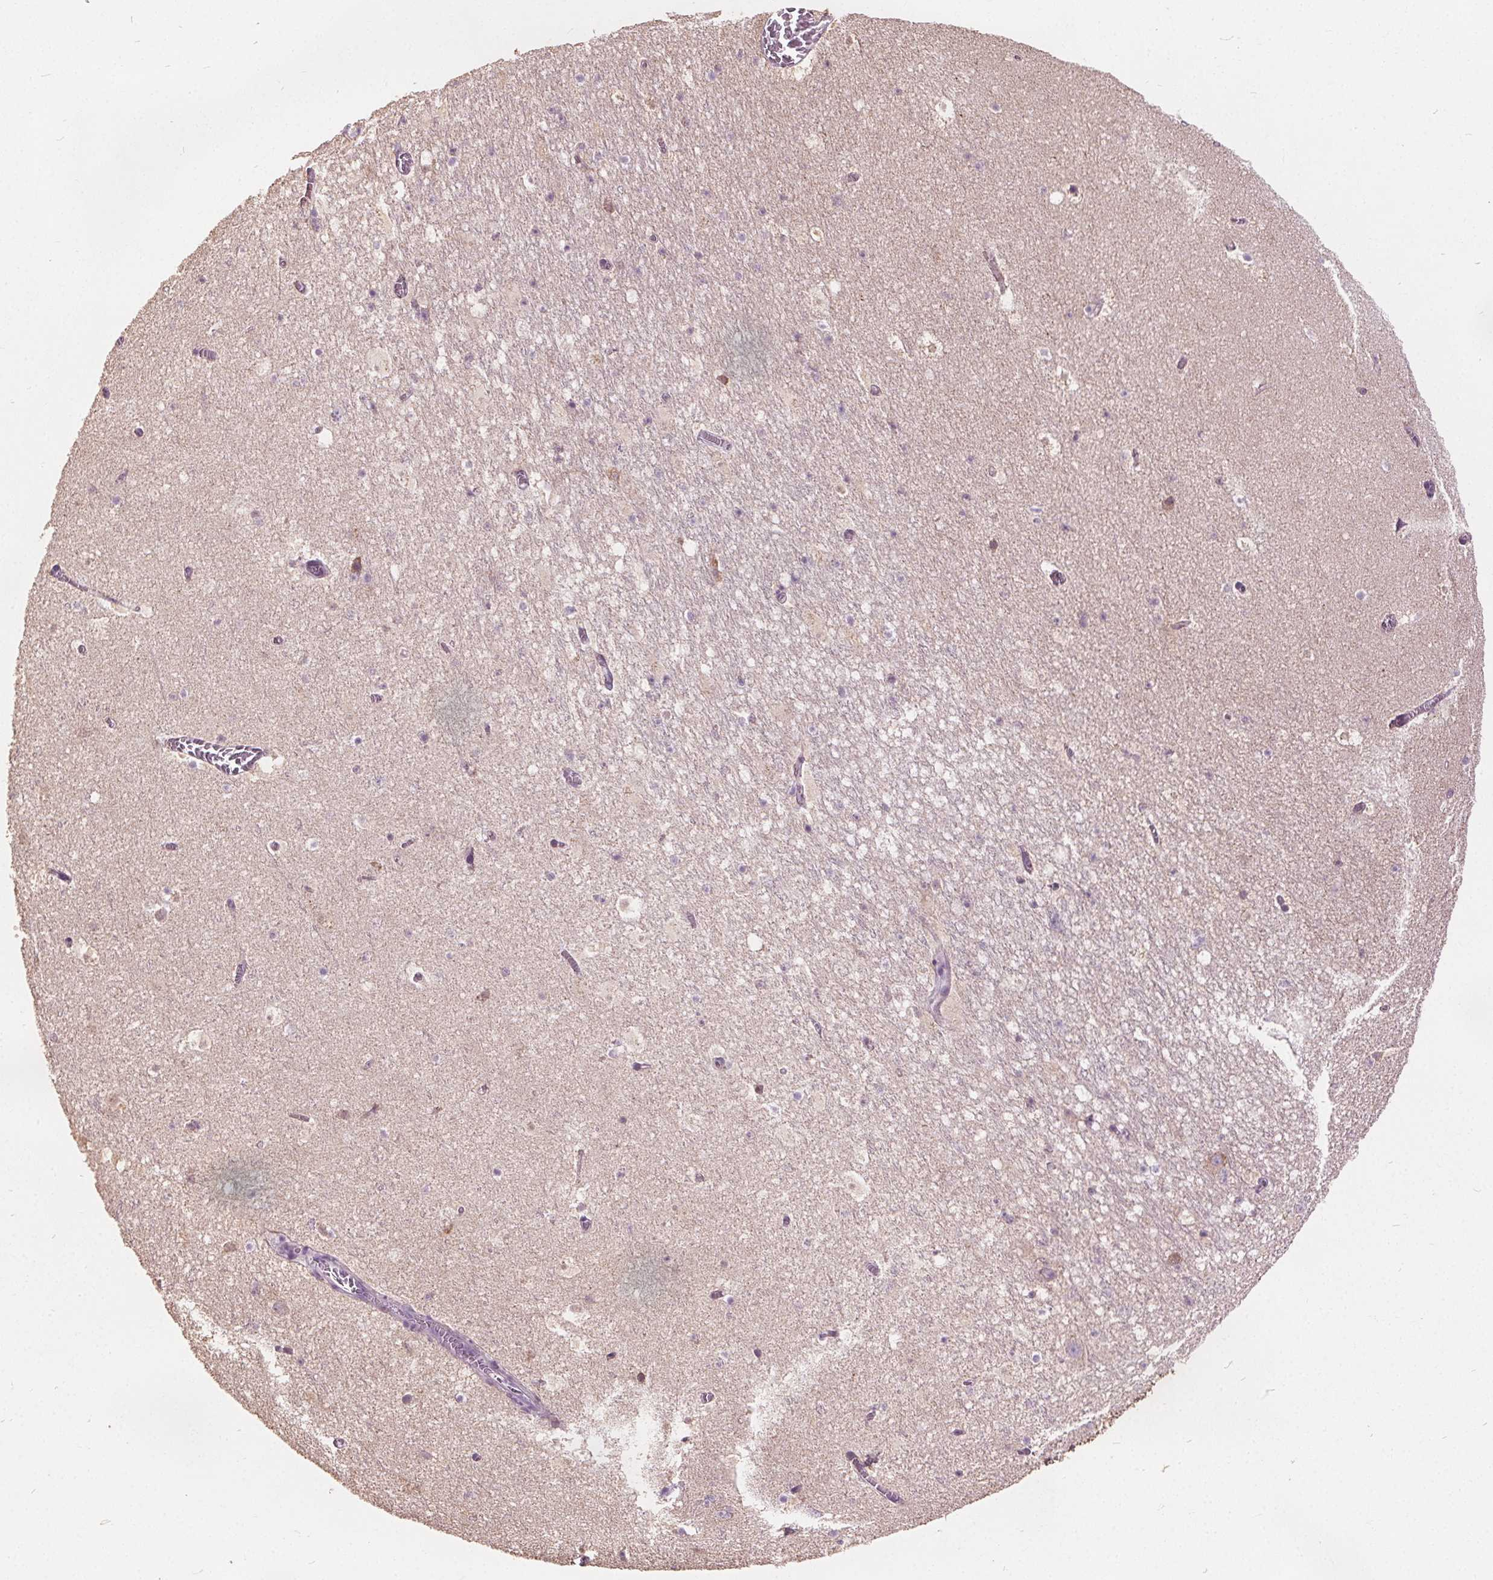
{"staining": {"intensity": "negative", "quantity": "none", "location": "none"}, "tissue": "hippocampus", "cell_type": "Glial cells", "image_type": "normal", "snomed": [{"axis": "morphology", "description": "Normal tissue, NOS"}, {"axis": "topography", "description": "Hippocampus"}], "caption": "DAB (3,3'-diaminobenzidine) immunohistochemical staining of benign hippocampus shows no significant staining in glial cells.", "gene": "ACOX2", "patient": {"sex": "female", "age": 42}}